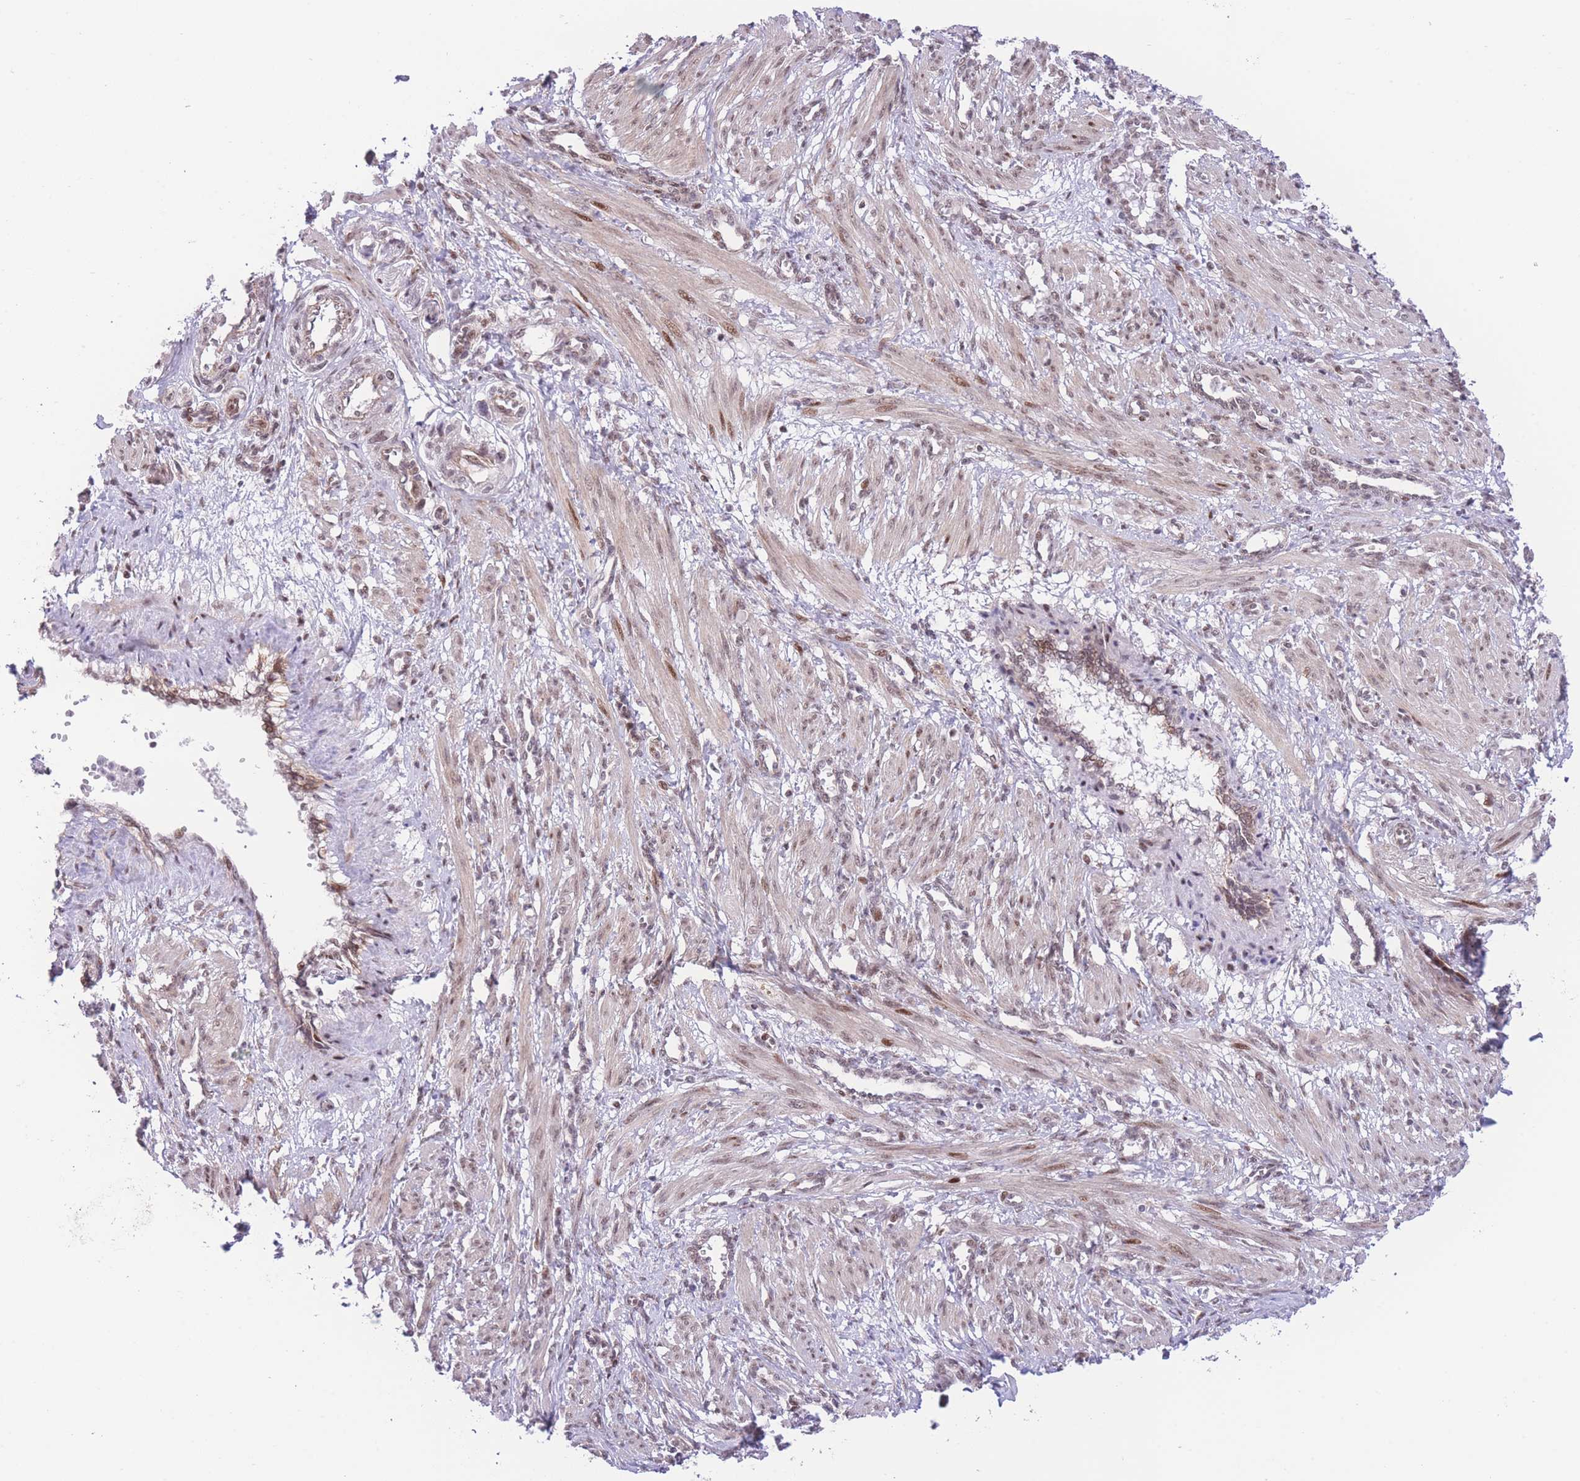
{"staining": {"intensity": "moderate", "quantity": ">75%", "location": "nuclear"}, "tissue": "smooth muscle", "cell_type": "Smooth muscle cells", "image_type": "normal", "snomed": [{"axis": "morphology", "description": "Normal tissue, NOS"}, {"axis": "topography", "description": "Endometrium"}], "caption": "Protein expression analysis of unremarkable smooth muscle displays moderate nuclear expression in about >75% of smooth muscle cells. The protein is shown in brown color, while the nuclei are stained blue.", "gene": "PCIF1", "patient": {"sex": "female", "age": 33}}